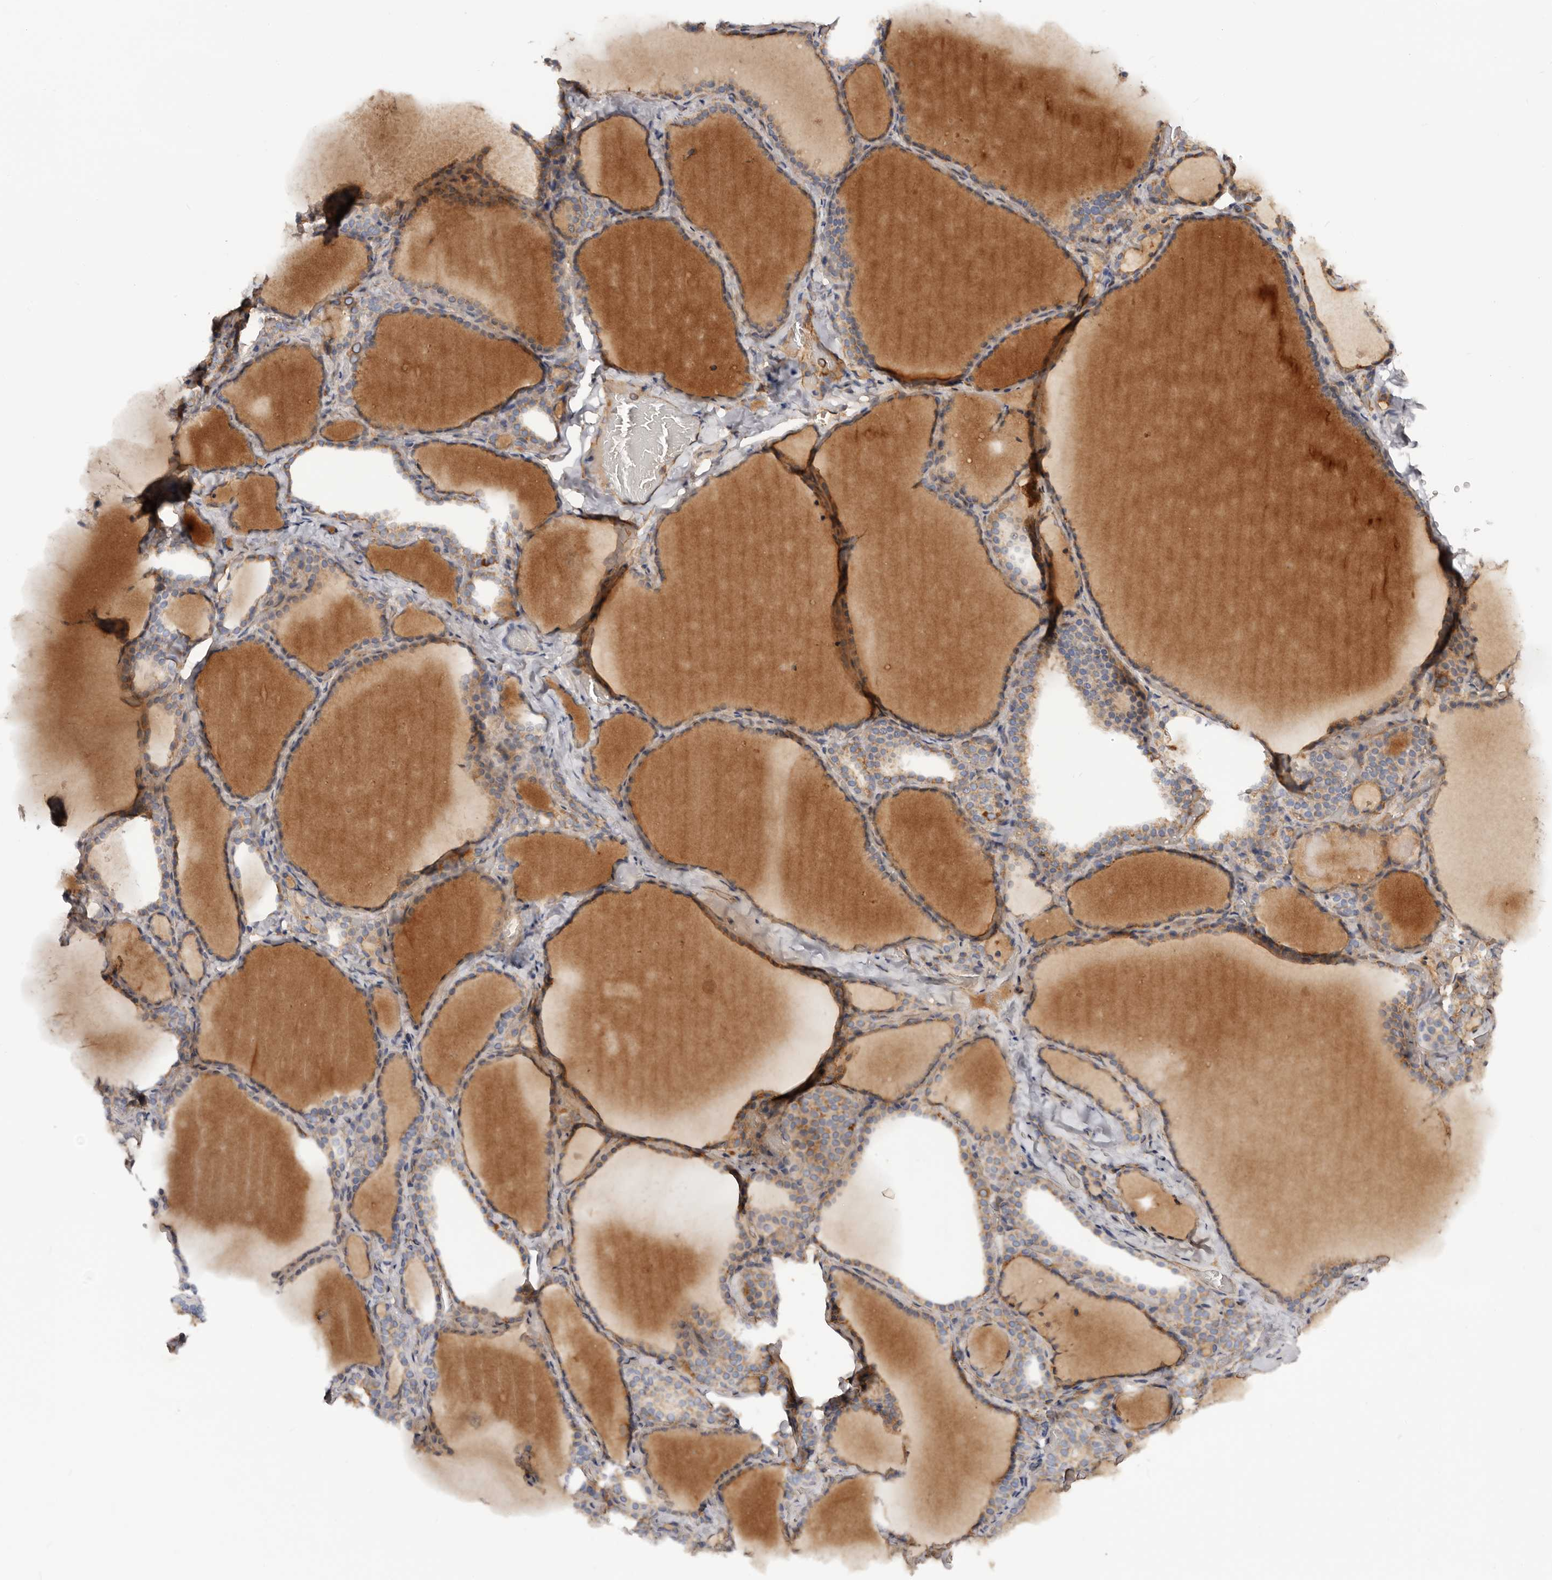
{"staining": {"intensity": "moderate", "quantity": ">75%", "location": "cytoplasmic/membranous"}, "tissue": "thyroid gland", "cell_type": "Glandular cells", "image_type": "normal", "snomed": [{"axis": "morphology", "description": "Normal tissue, NOS"}, {"axis": "topography", "description": "Thyroid gland"}], "caption": "Immunohistochemical staining of unremarkable thyroid gland reveals >75% levels of moderate cytoplasmic/membranous protein positivity in approximately >75% of glandular cells.", "gene": "DMRT2", "patient": {"sex": "female", "age": 22}}